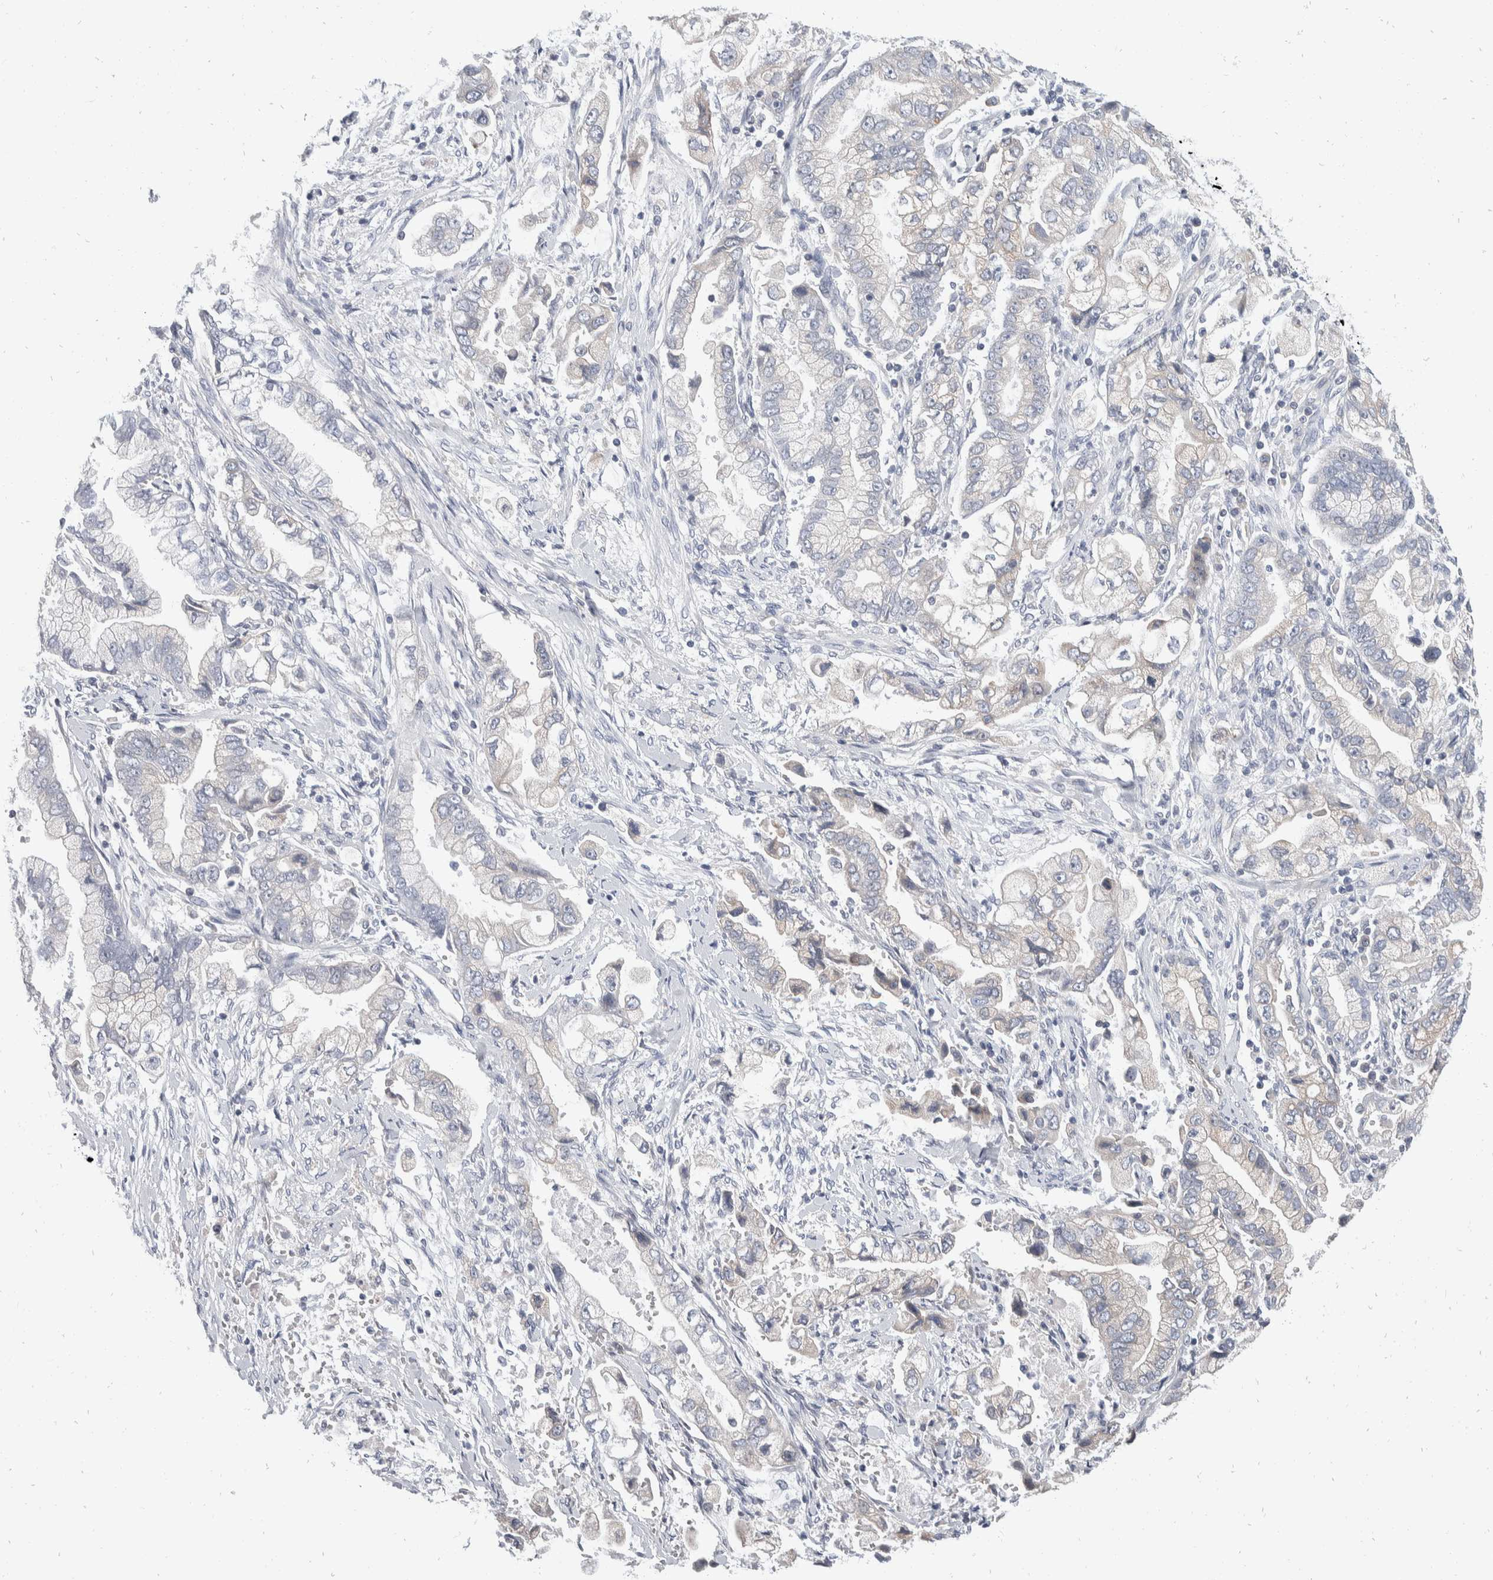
{"staining": {"intensity": "negative", "quantity": "none", "location": "none"}, "tissue": "stomach cancer", "cell_type": "Tumor cells", "image_type": "cancer", "snomed": [{"axis": "morphology", "description": "Normal tissue, NOS"}, {"axis": "morphology", "description": "Adenocarcinoma, NOS"}, {"axis": "topography", "description": "Stomach"}], "caption": "Tumor cells show no significant positivity in adenocarcinoma (stomach). (Brightfield microscopy of DAB immunohistochemistry (IHC) at high magnification).", "gene": "TMEM245", "patient": {"sex": "male", "age": 62}}